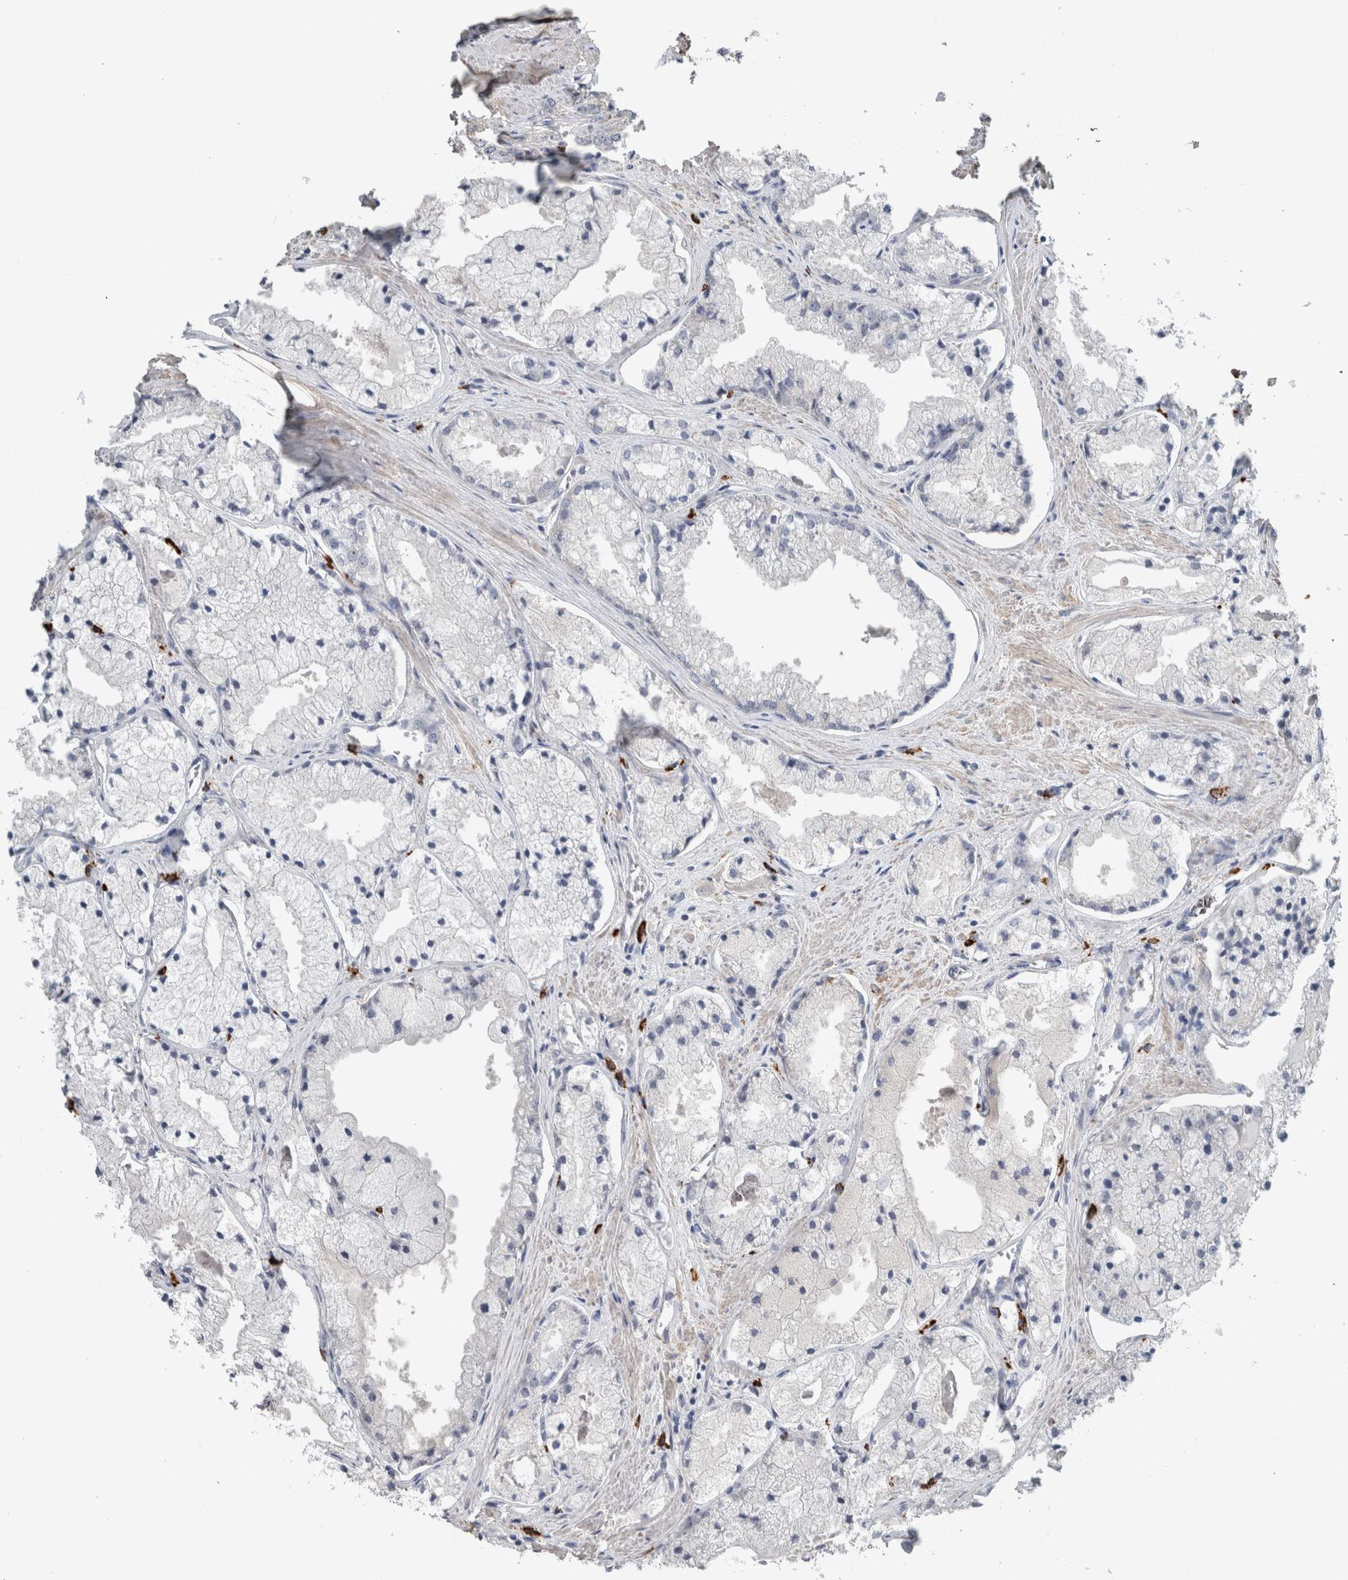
{"staining": {"intensity": "negative", "quantity": "none", "location": "none"}, "tissue": "prostate cancer", "cell_type": "Tumor cells", "image_type": "cancer", "snomed": [{"axis": "morphology", "description": "Adenocarcinoma, High grade"}, {"axis": "topography", "description": "Prostate"}], "caption": "Immunohistochemistry (IHC) of prostate cancer (adenocarcinoma (high-grade)) shows no positivity in tumor cells.", "gene": "CRNN", "patient": {"sex": "male", "age": 50}}